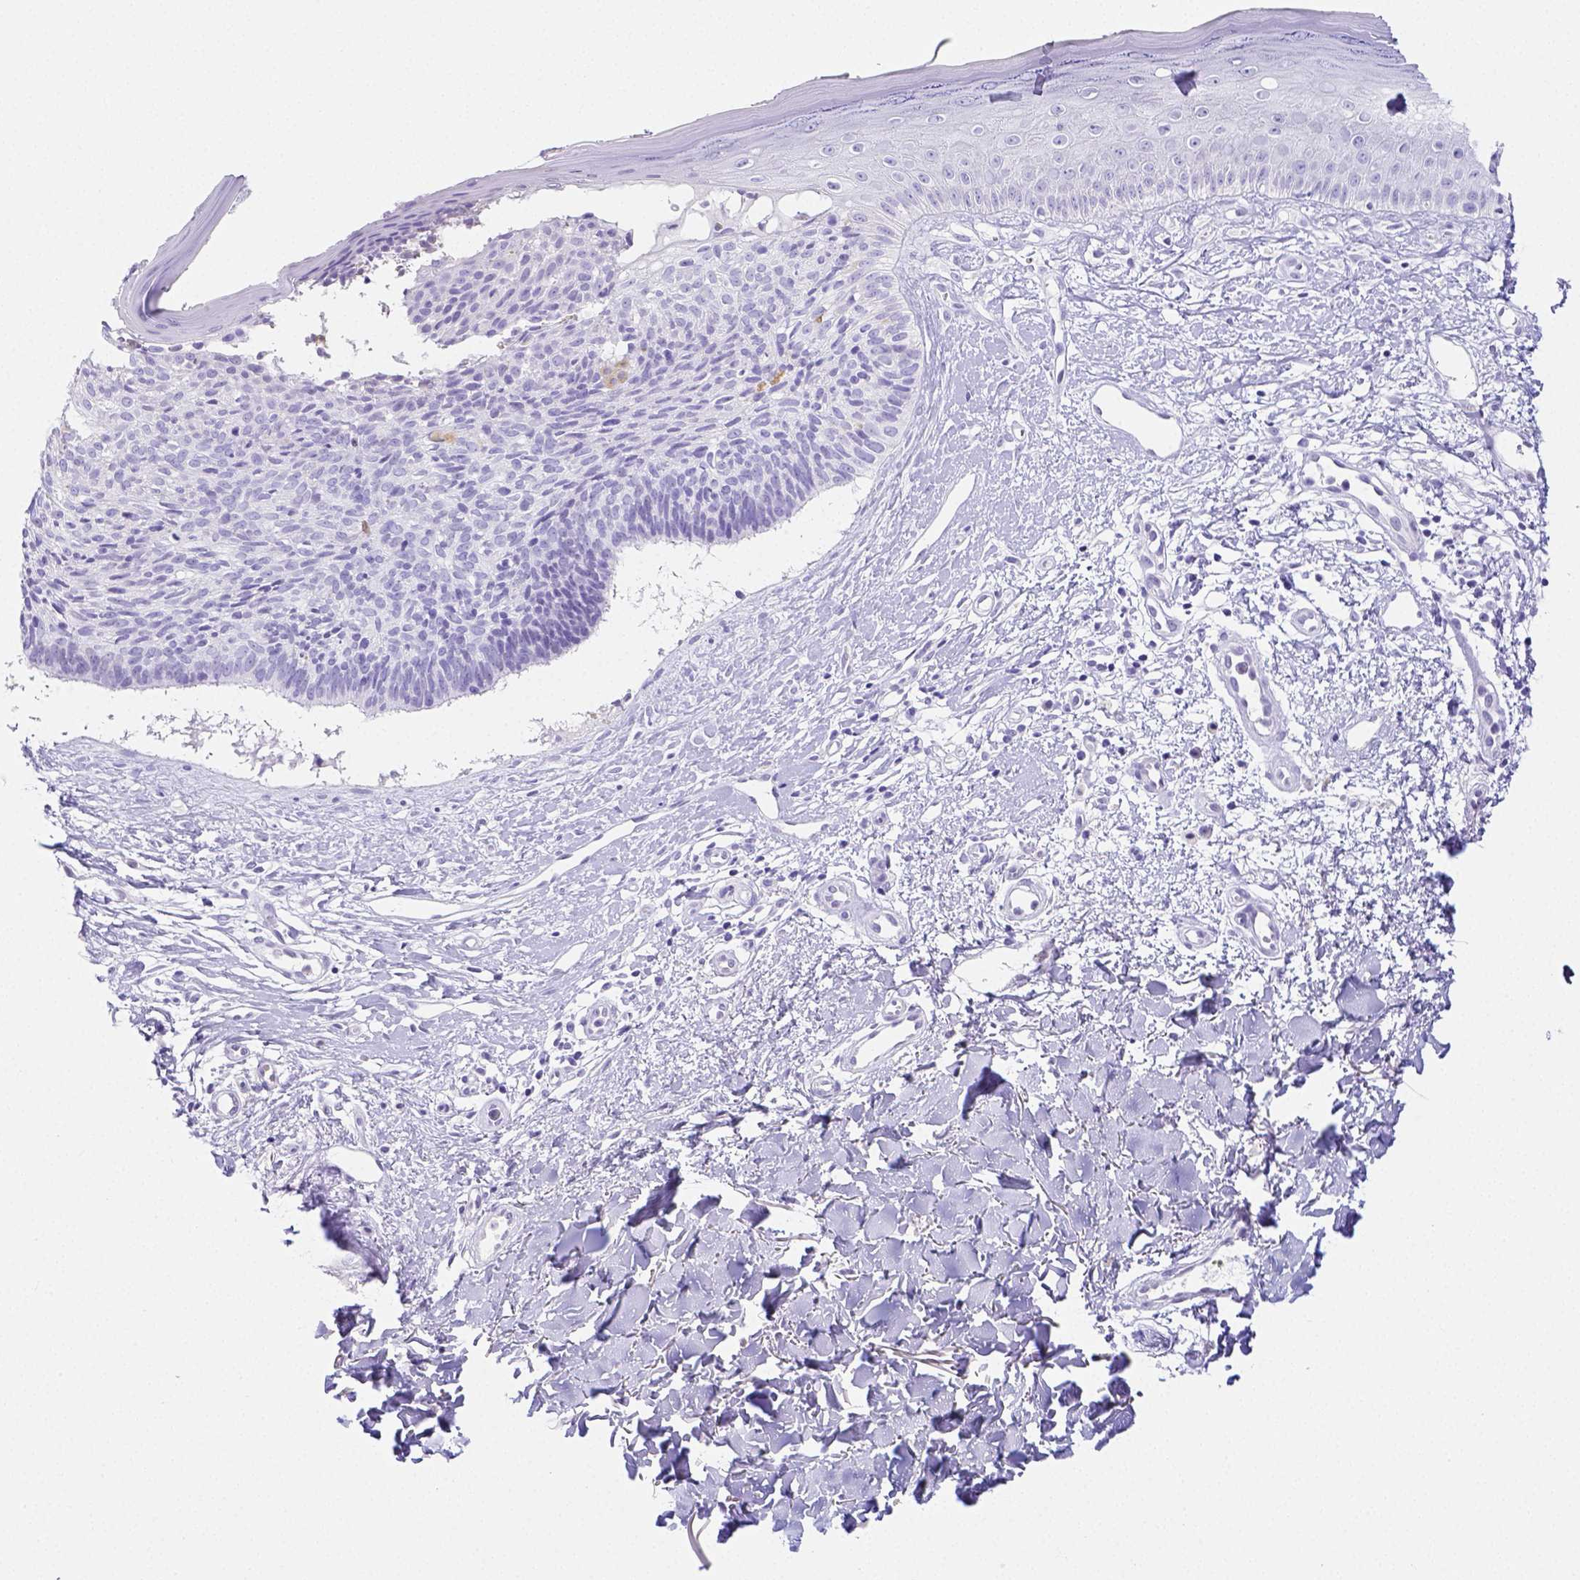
{"staining": {"intensity": "negative", "quantity": "none", "location": "none"}, "tissue": "skin cancer", "cell_type": "Tumor cells", "image_type": "cancer", "snomed": [{"axis": "morphology", "description": "Basal cell carcinoma"}, {"axis": "topography", "description": "Skin"}], "caption": "Tumor cells are negative for protein expression in human skin cancer (basal cell carcinoma).", "gene": "ARHGAP36", "patient": {"sex": "male", "age": 51}}